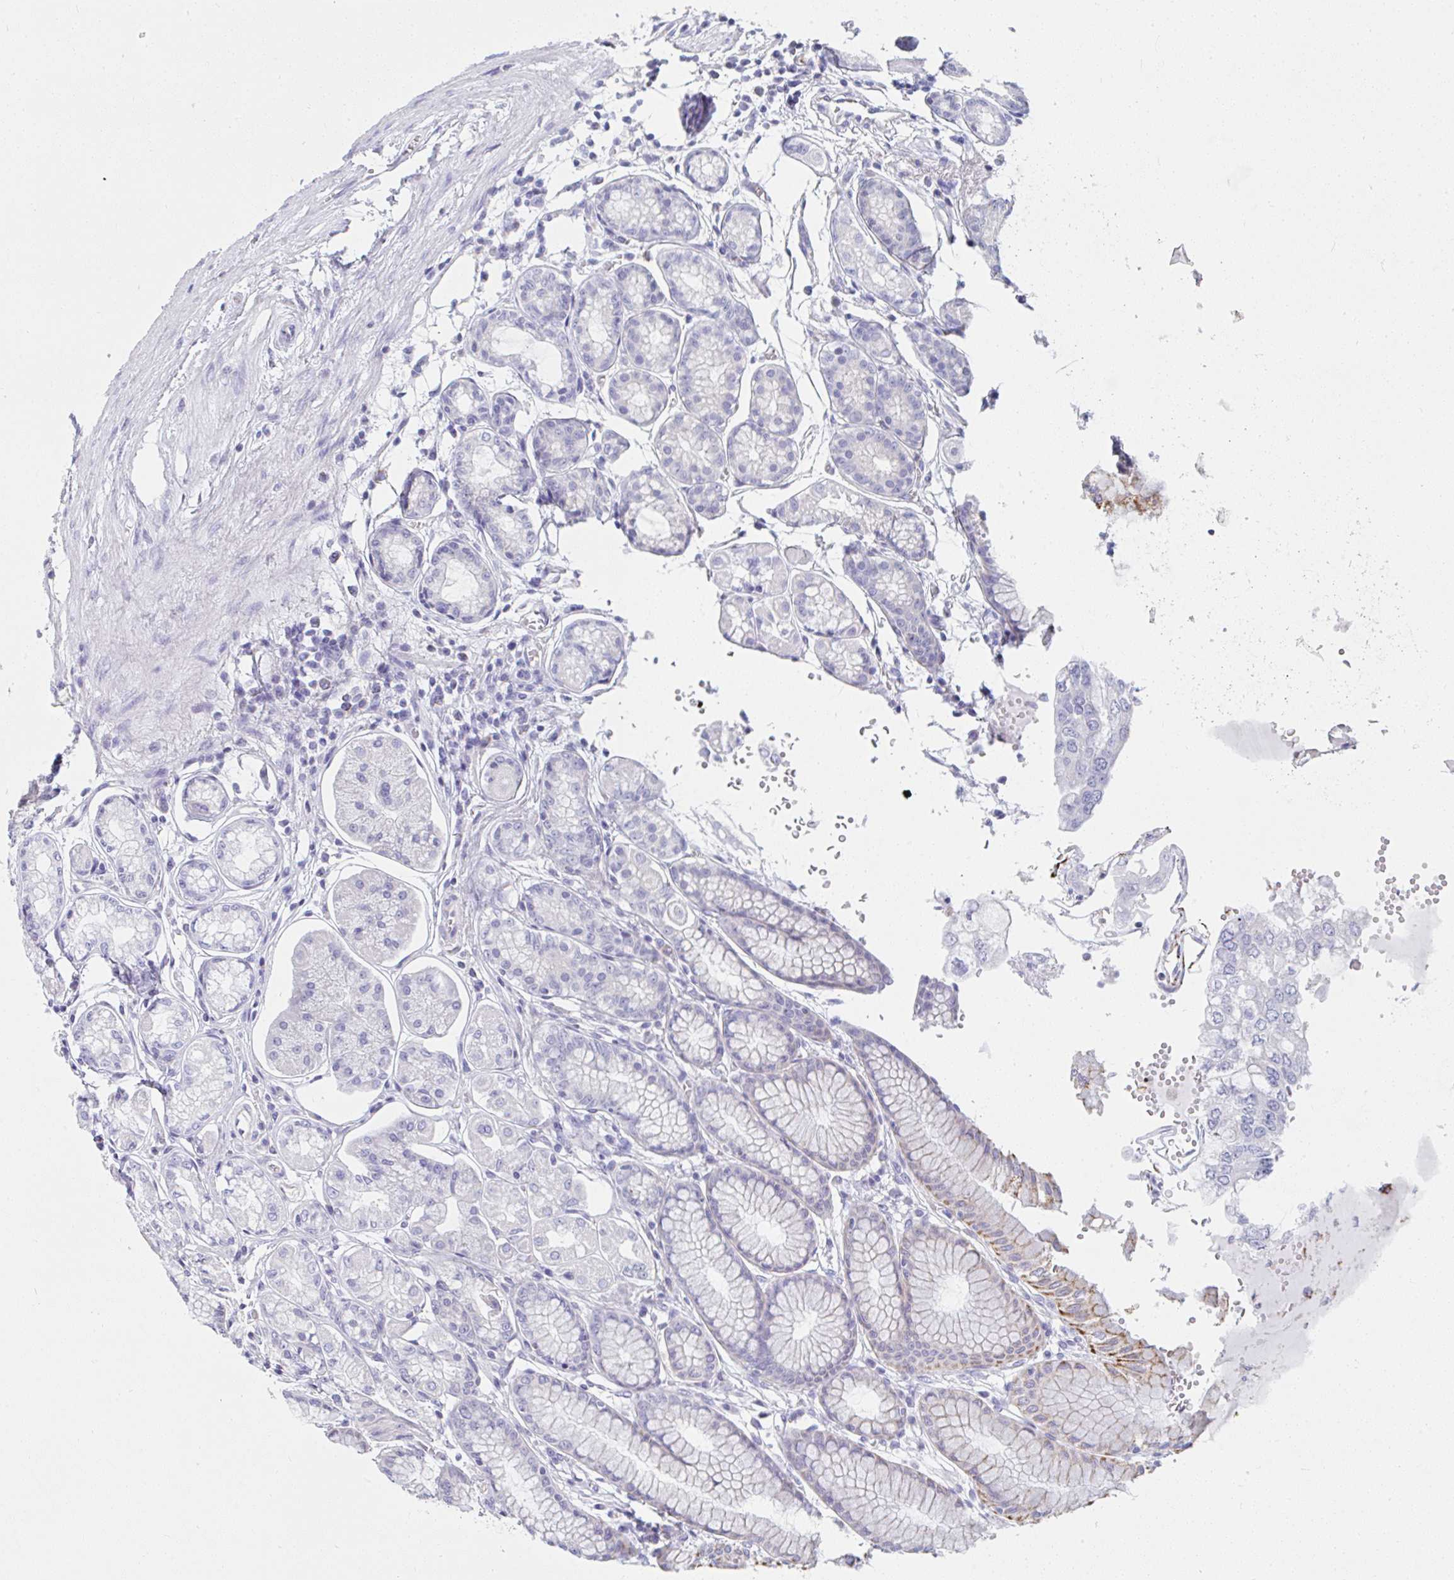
{"staining": {"intensity": "weak", "quantity": "<25%", "location": "cytoplasmic/membranous"}, "tissue": "stomach", "cell_type": "Glandular cells", "image_type": "normal", "snomed": [{"axis": "morphology", "description": "Normal tissue, NOS"}, {"axis": "topography", "description": "Stomach"}, {"axis": "topography", "description": "Stomach, lower"}], "caption": "Immunohistochemistry (IHC) micrograph of unremarkable stomach: stomach stained with DAB demonstrates no significant protein staining in glandular cells. (Stains: DAB (3,3'-diaminobenzidine) IHC with hematoxylin counter stain, Microscopy: brightfield microscopy at high magnification).", "gene": "MGAM2", "patient": {"sex": "male", "age": 76}}